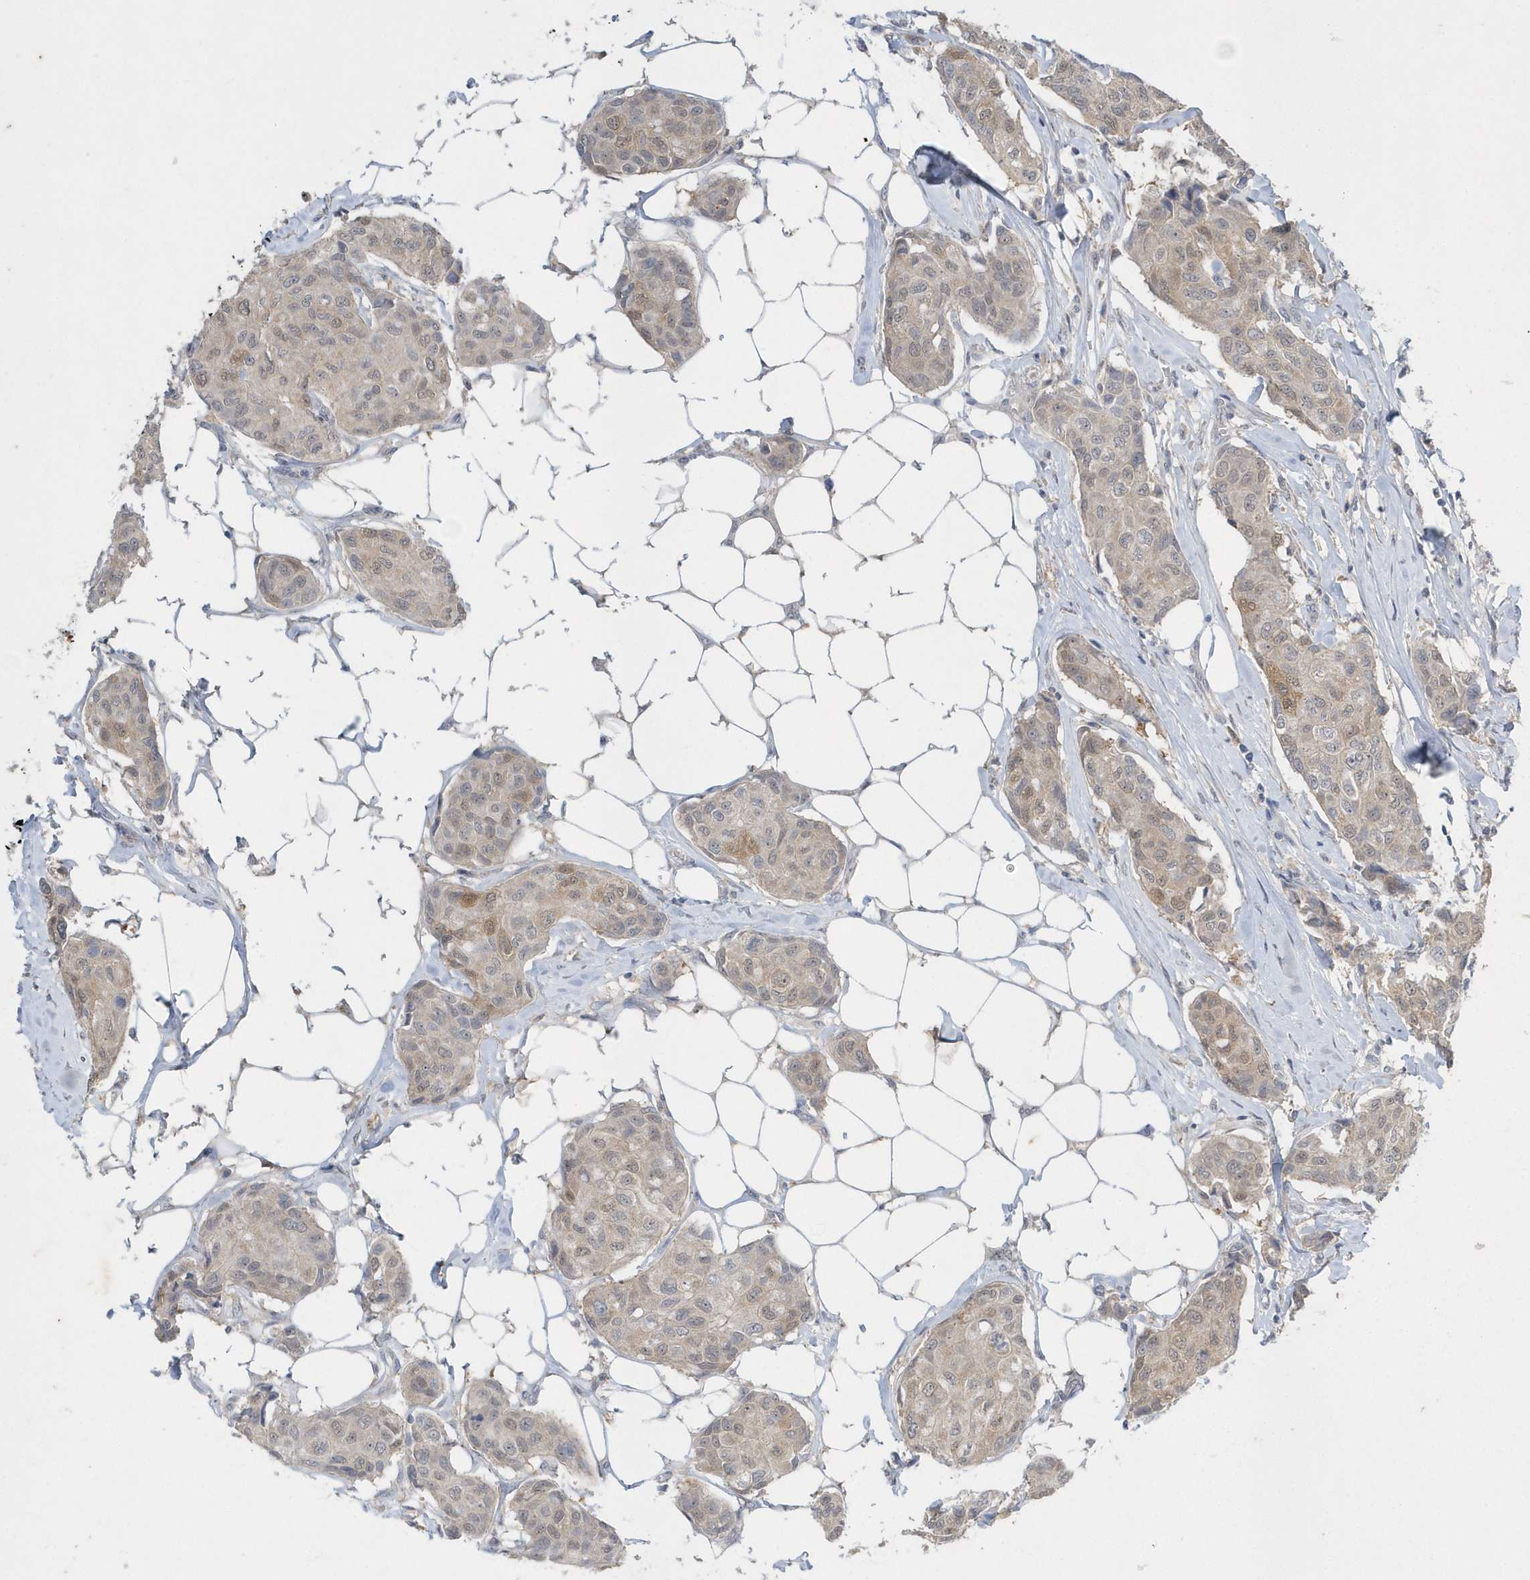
{"staining": {"intensity": "weak", "quantity": "25%-75%", "location": "cytoplasmic/membranous,nuclear"}, "tissue": "breast cancer", "cell_type": "Tumor cells", "image_type": "cancer", "snomed": [{"axis": "morphology", "description": "Duct carcinoma"}, {"axis": "topography", "description": "Breast"}], "caption": "Human breast cancer stained with a protein marker displays weak staining in tumor cells.", "gene": "AKR7A2", "patient": {"sex": "female", "age": 80}}